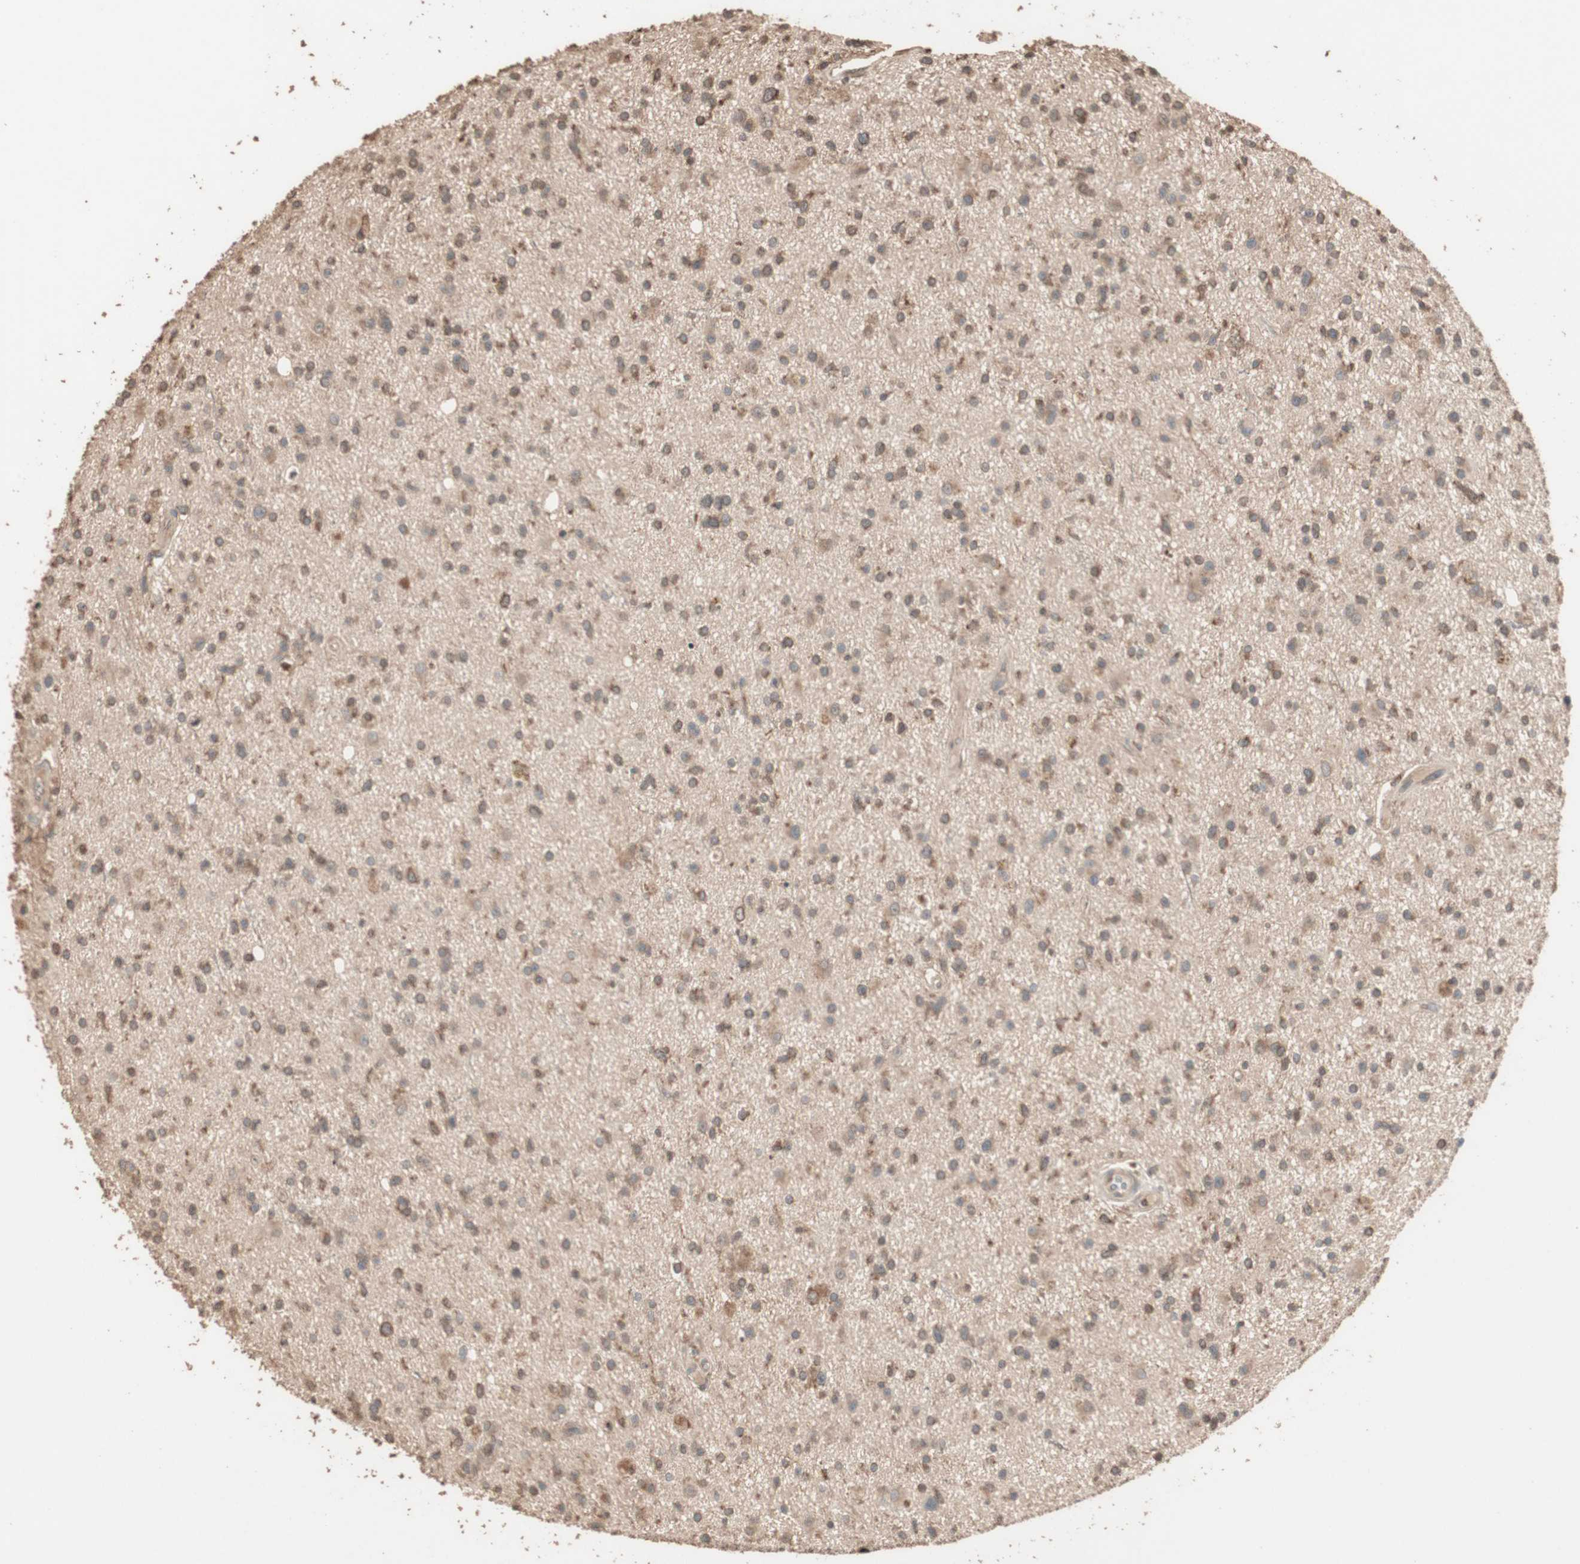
{"staining": {"intensity": "moderate", "quantity": ">75%", "location": "cytoplasmic/membranous"}, "tissue": "glioma", "cell_type": "Tumor cells", "image_type": "cancer", "snomed": [{"axis": "morphology", "description": "Glioma, malignant, High grade"}, {"axis": "topography", "description": "Brain"}], "caption": "IHC histopathology image of human malignant glioma (high-grade) stained for a protein (brown), which demonstrates medium levels of moderate cytoplasmic/membranous expression in approximately >75% of tumor cells.", "gene": "USP20", "patient": {"sex": "male", "age": 33}}